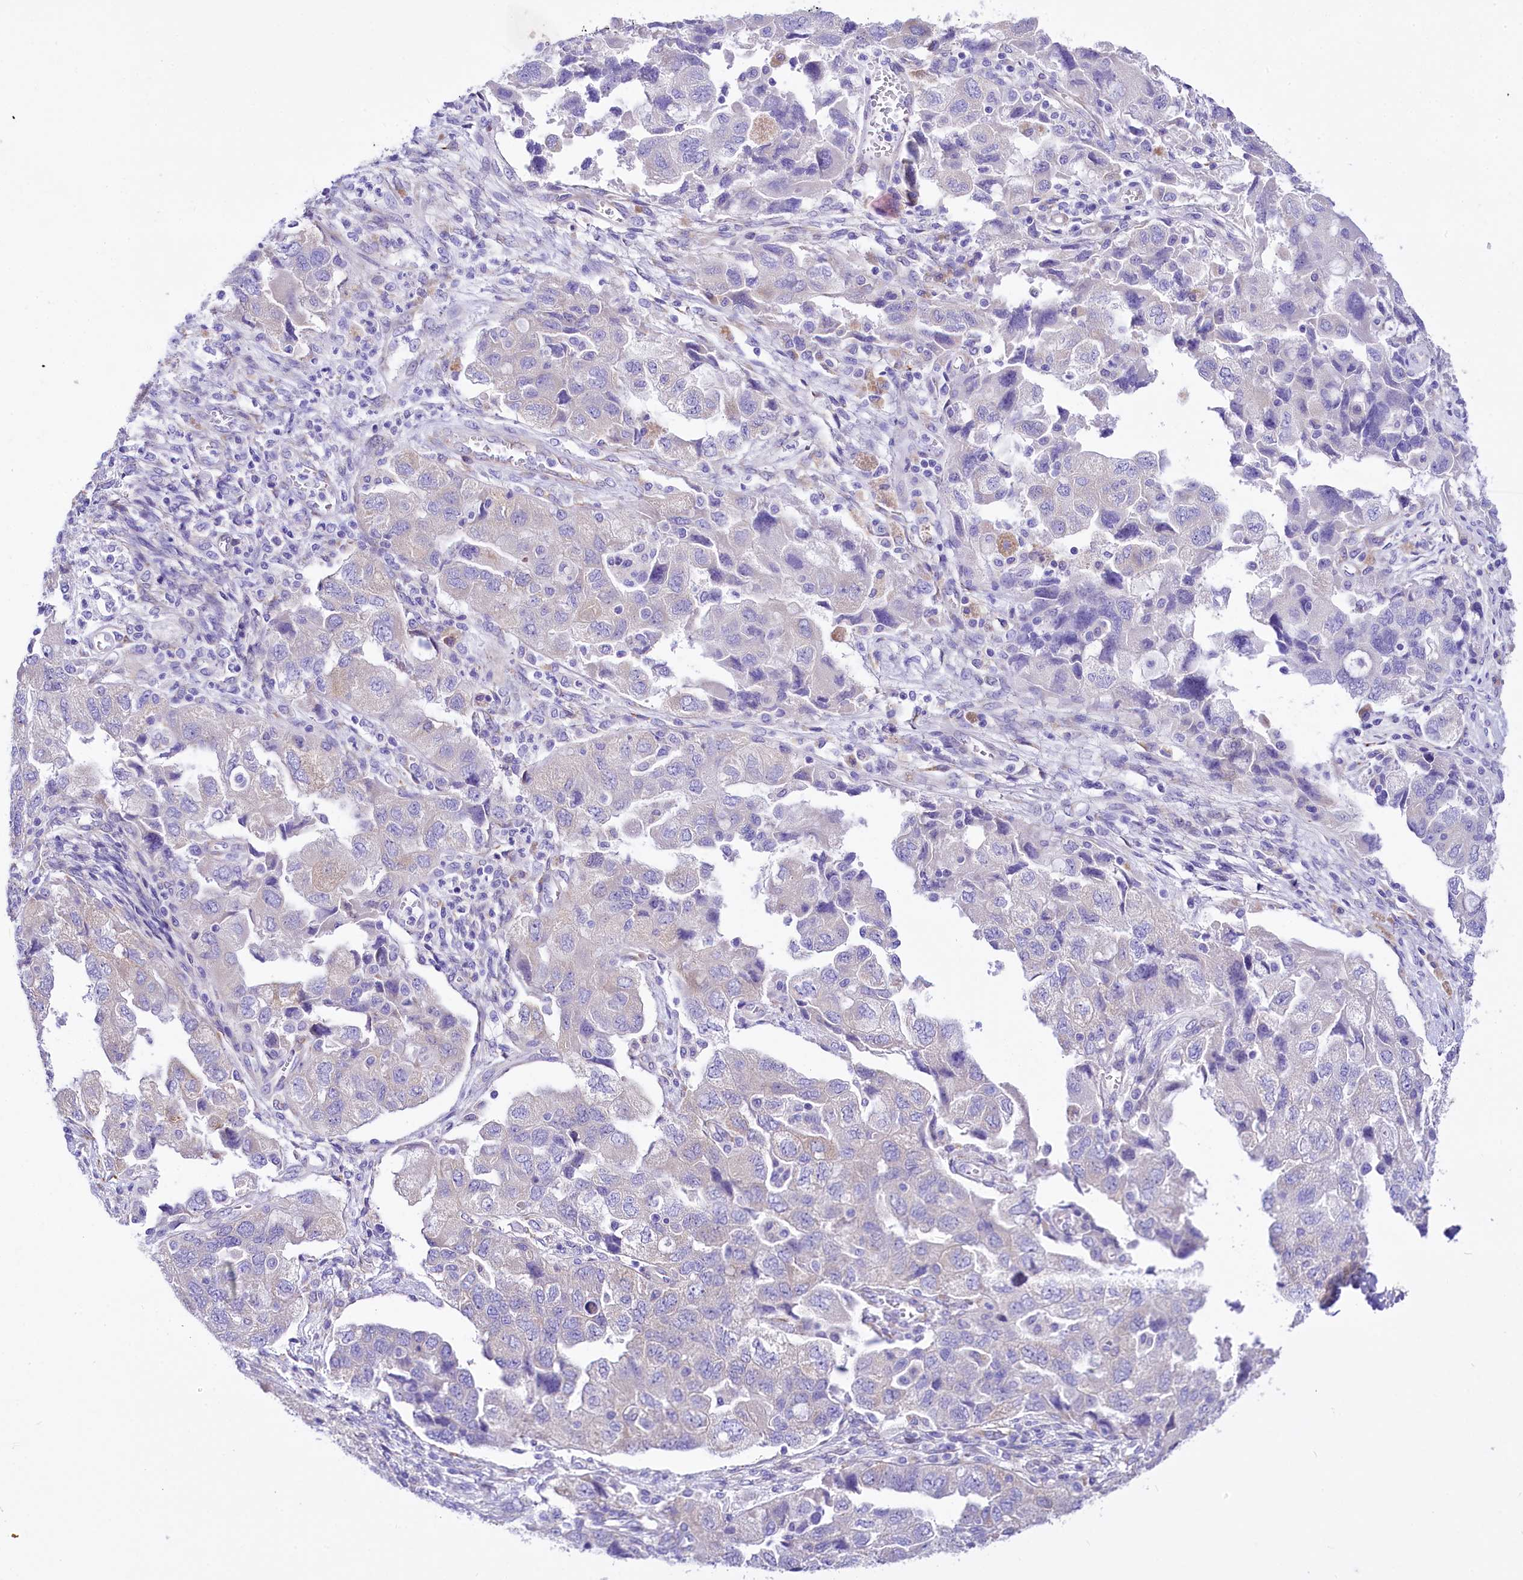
{"staining": {"intensity": "negative", "quantity": "none", "location": "none"}, "tissue": "ovarian cancer", "cell_type": "Tumor cells", "image_type": "cancer", "snomed": [{"axis": "morphology", "description": "Carcinoma, NOS"}, {"axis": "morphology", "description": "Cystadenocarcinoma, serous, NOS"}, {"axis": "topography", "description": "Ovary"}], "caption": "This is an IHC image of ovarian cancer (serous cystadenocarcinoma). There is no staining in tumor cells.", "gene": "A2ML1", "patient": {"sex": "female", "age": 69}}